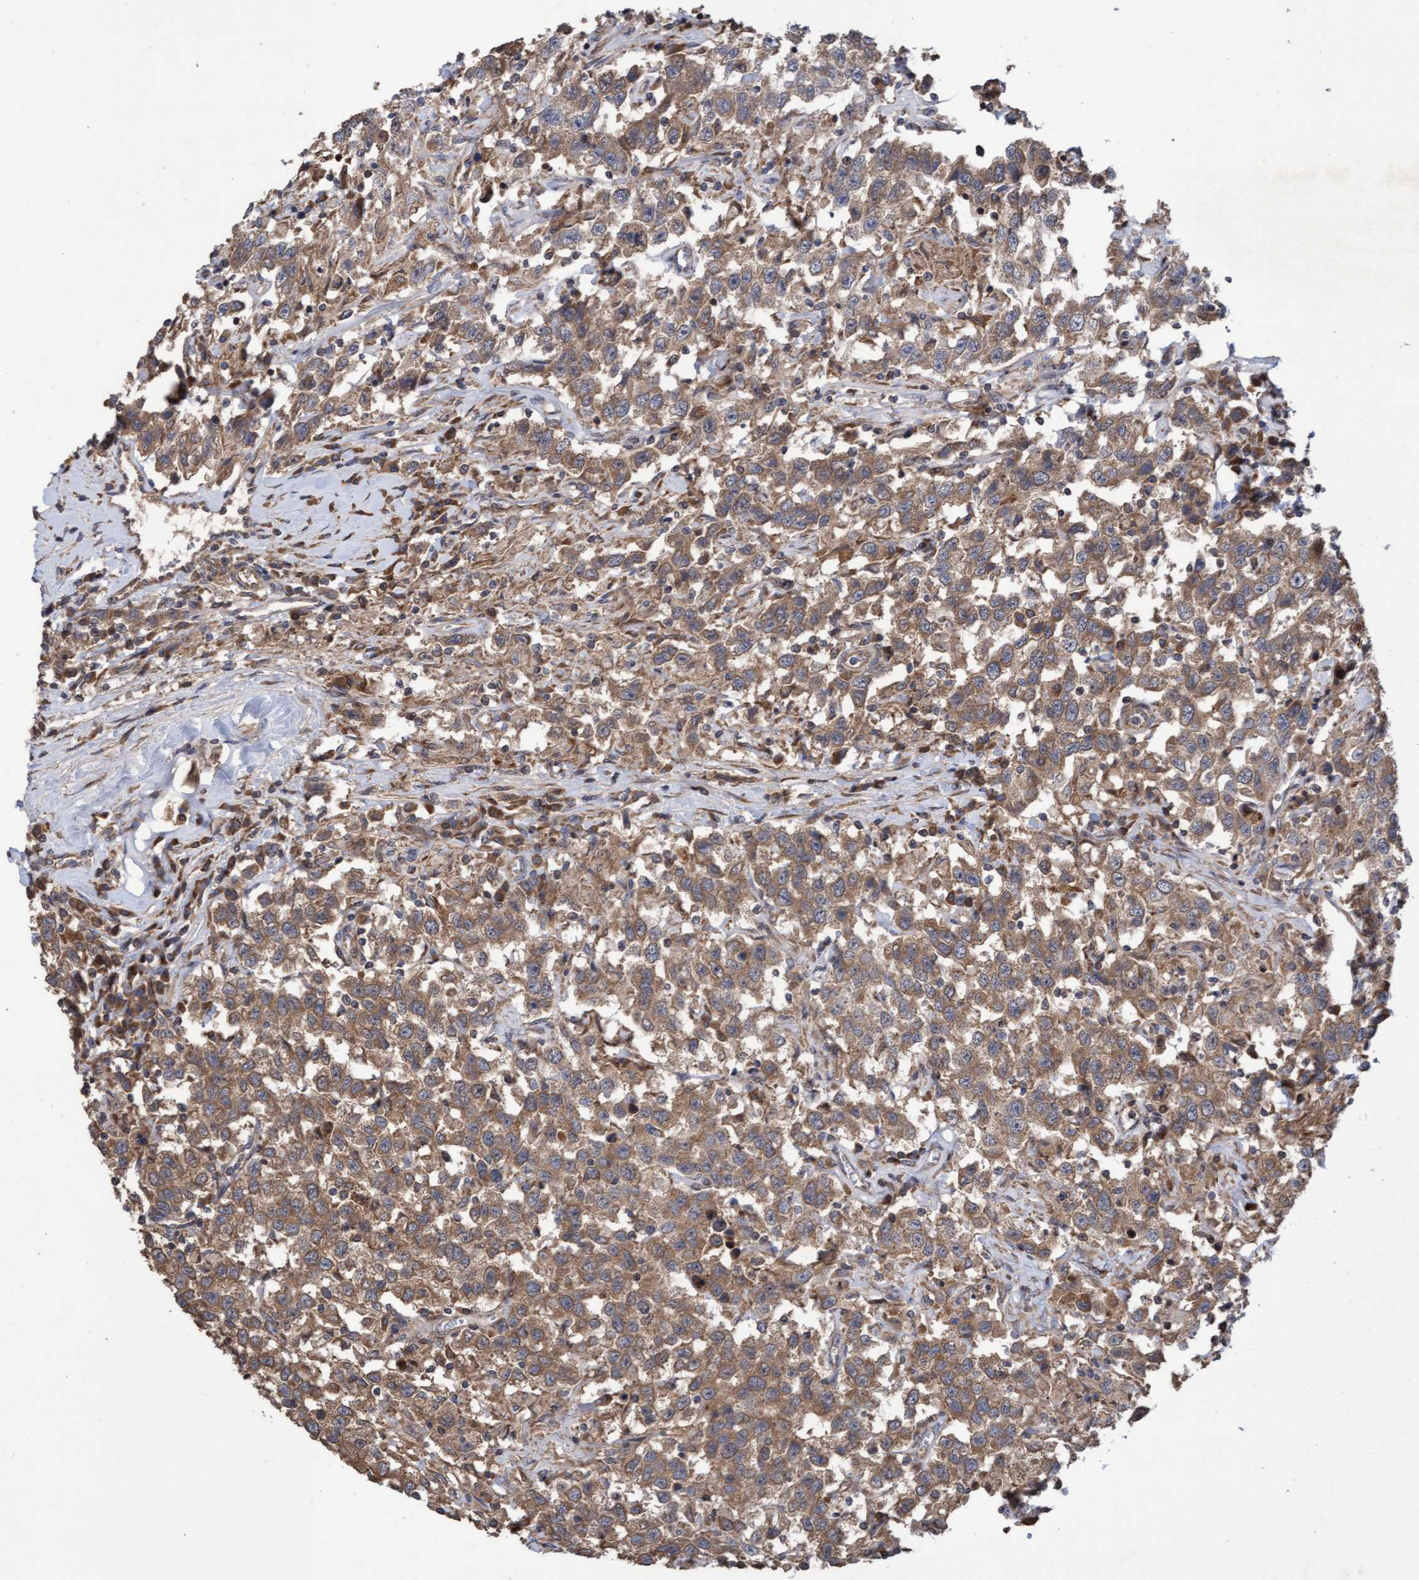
{"staining": {"intensity": "moderate", "quantity": ">75%", "location": "cytoplasmic/membranous"}, "tissue": "testis cancer", "cell_type": "Tumor cells", "image_type": "cancer", "snomed": [{"axis": "morphology", "description": "Seminoma, NOS"}, {"axis": "topography", "description": "Testis"}], "caption": "Protein expression analysis of seminoma (testis) shows moderate cytoplasmic/membranous staining in approximately >75% of tumor cells.", "gene": "ELP5", "patient": {"sex": "male", "age": 41}}